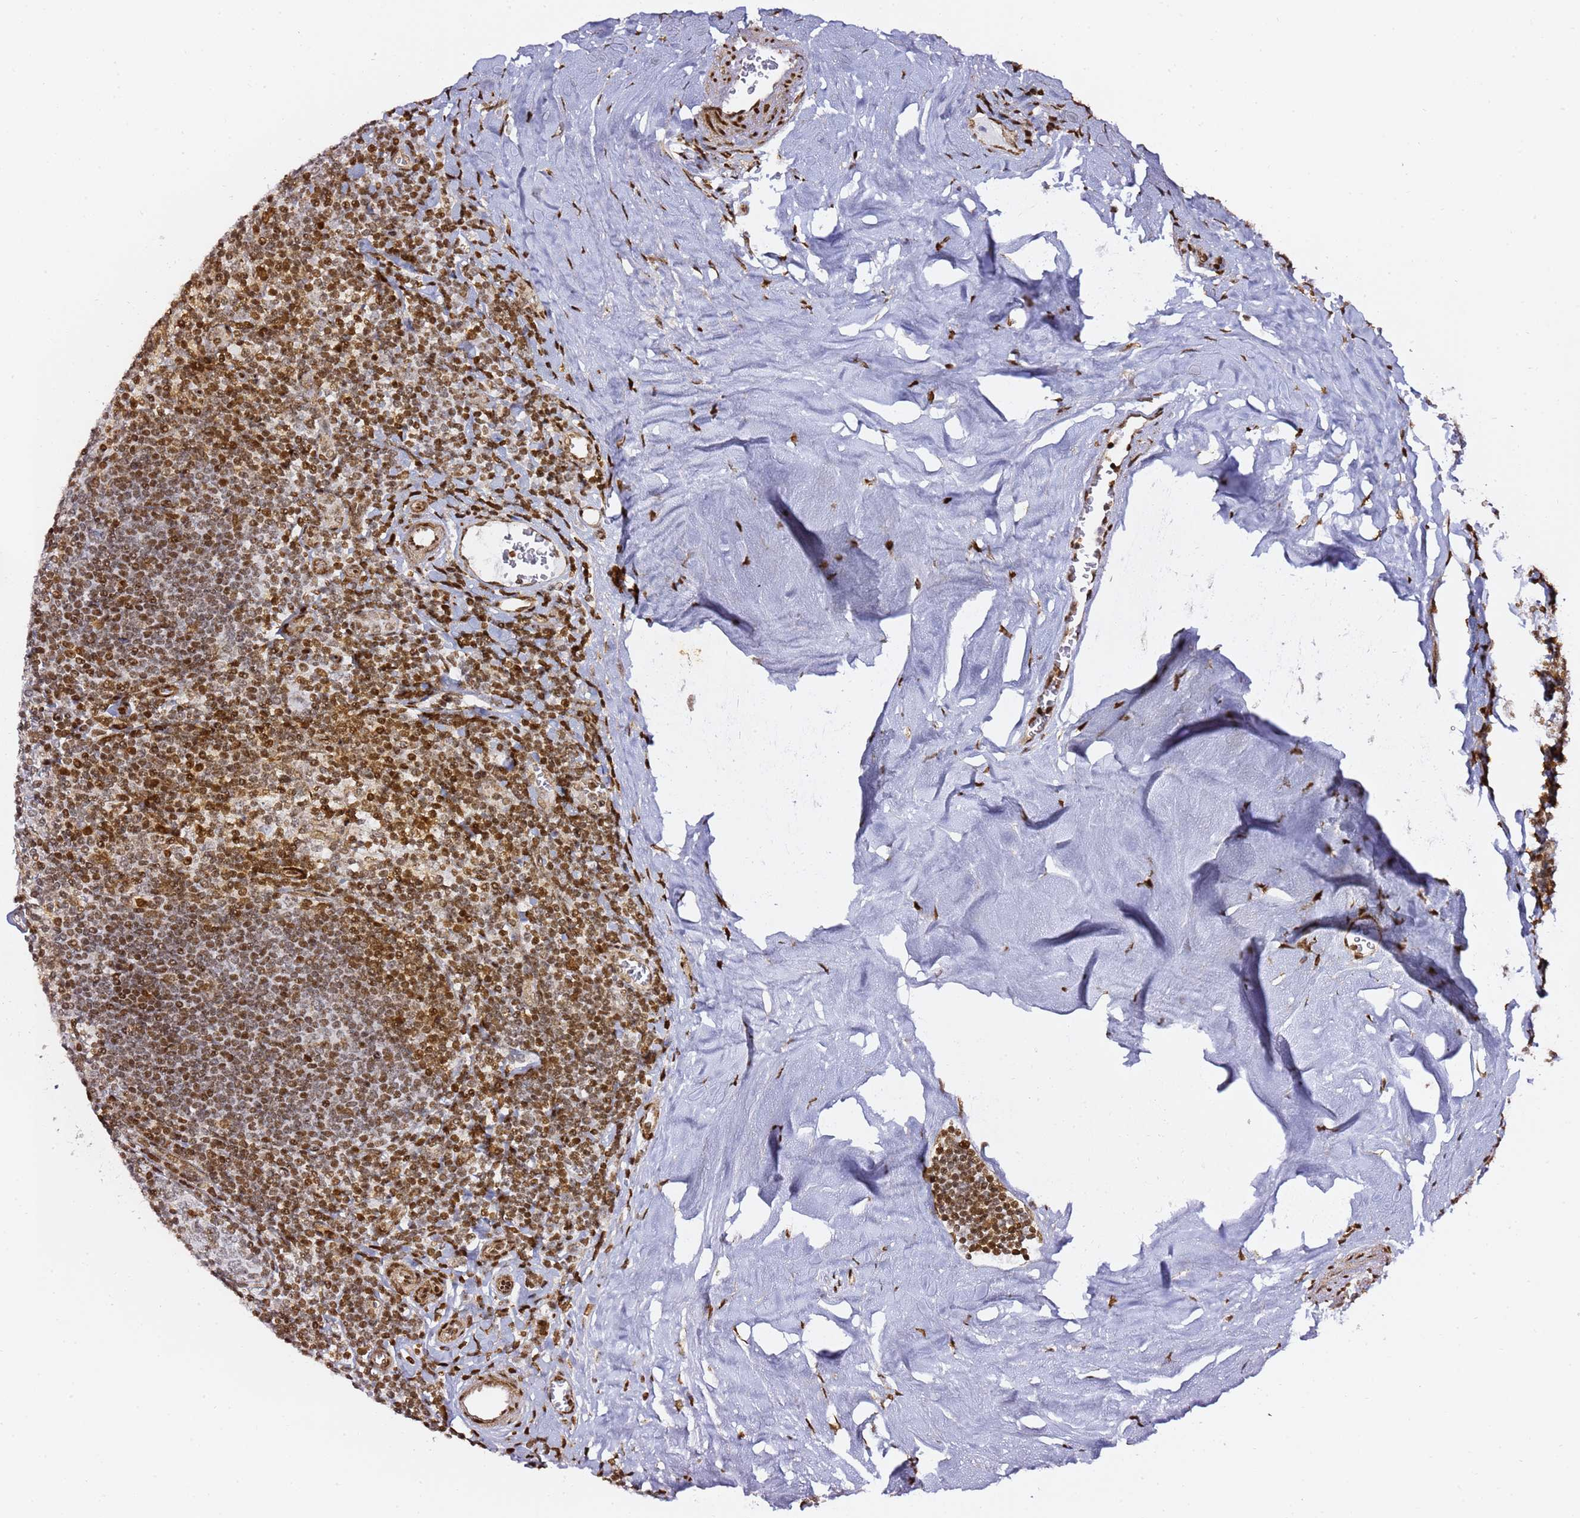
{"staining": {"intensity": "moderate", "quantity": "25%-75%", "location": "nuclear"}, "tissue": "tonsil", "cell_type": "Germinal center cells", "image_type": "normal", "snomed": [{"axis": "morphology", "description": "Normal tissue, NOS"}, {"axis": "topography", "description": "Tonsil"}], "caption": "About 25%-75% of germinal center cells in unremarkable tonsil display moderate nuclear protein positivity as visualized by brown immunohistochemical staining.", "gene": "GBP2", "patient": {"sex": "male", "age": 27}}